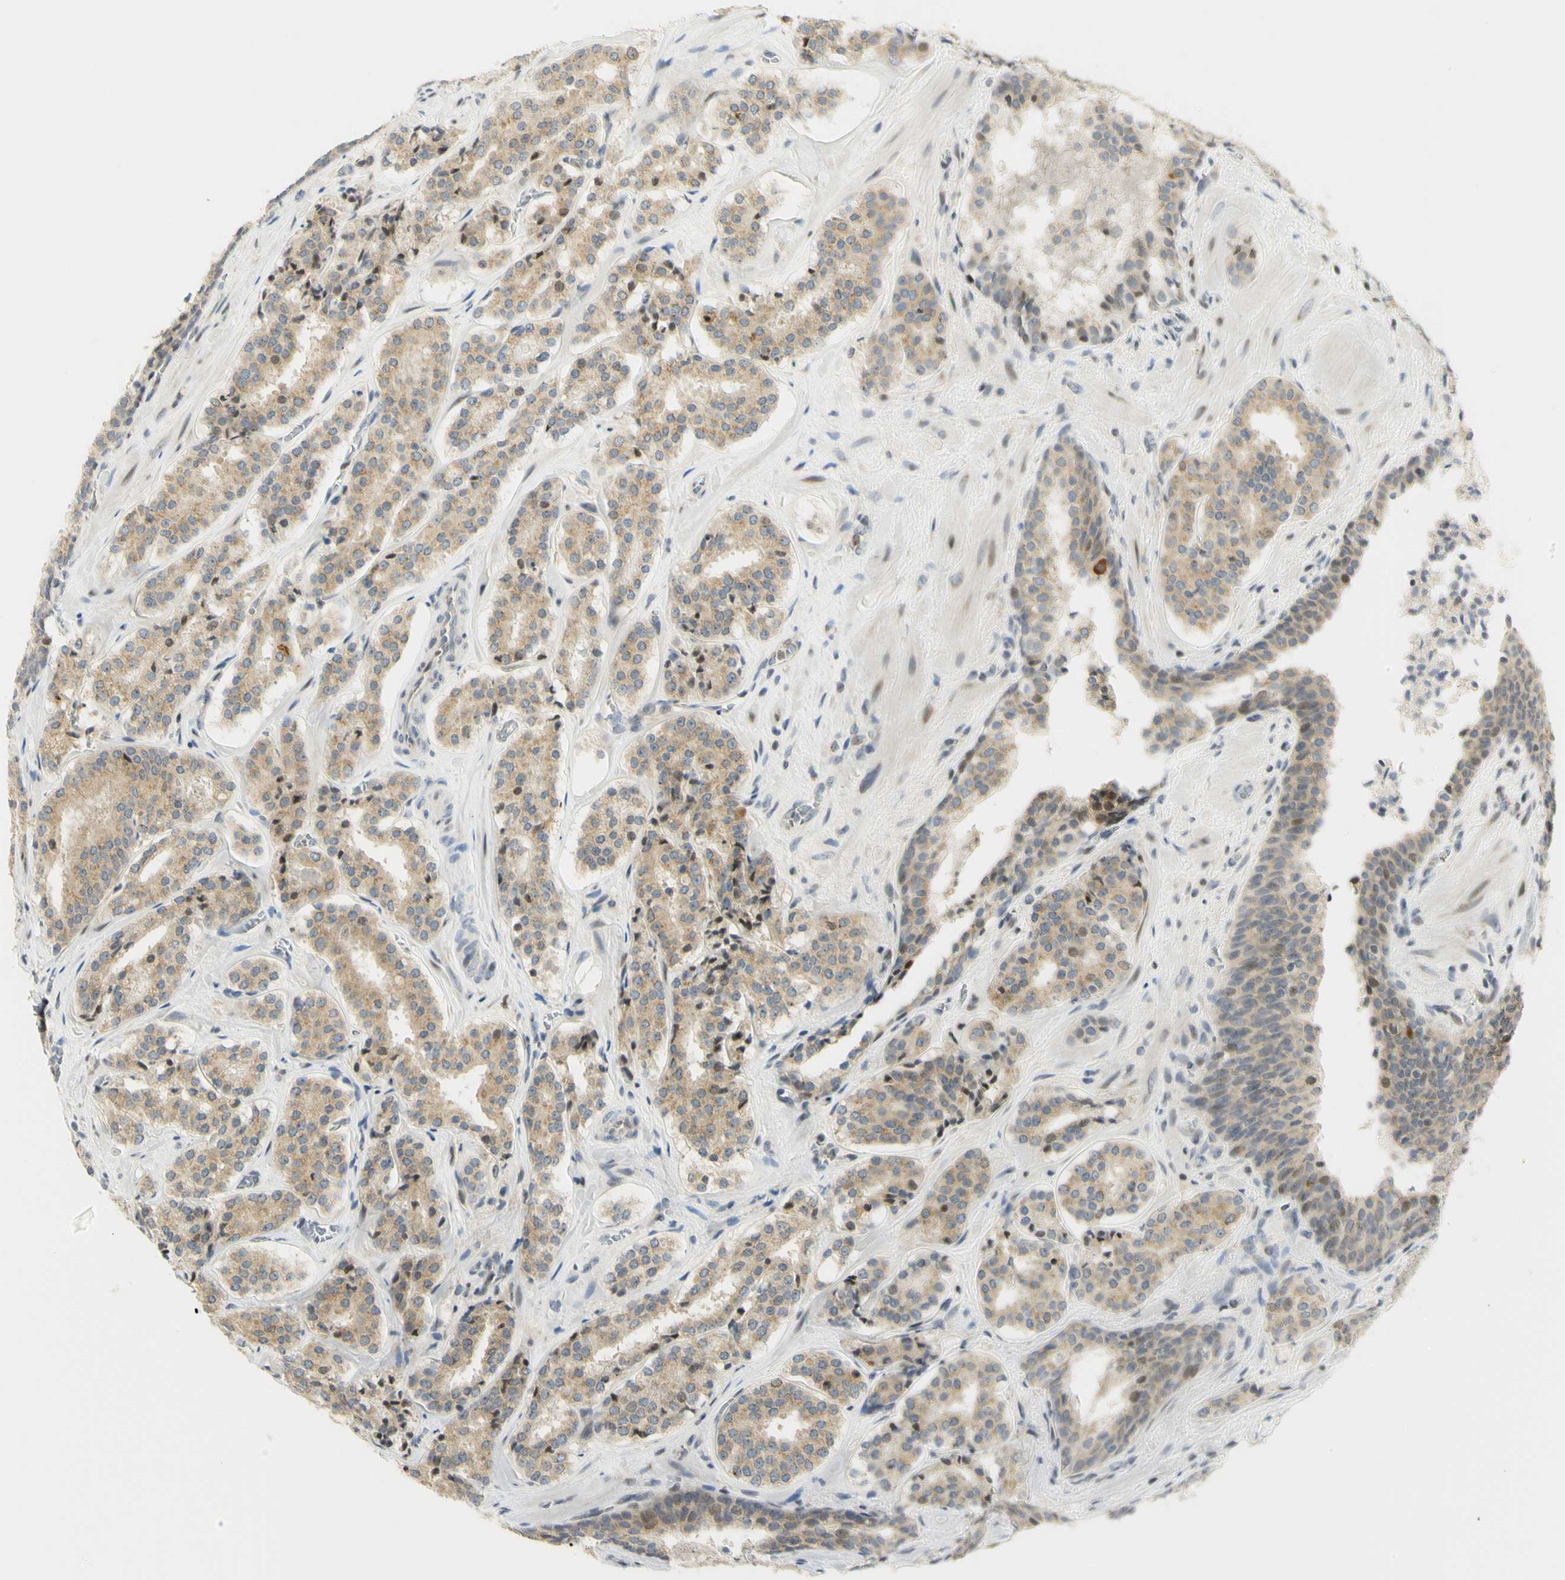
{"staining": {"intensity": "moderate", "quantity": ">75%", "location": "cytoplasmic/membranous,nuclear"}, "tissue": "prostate cancer", "cell_type": "Tumor cells", "image_type": "cancer", "snomed": [{"axis": "morphology", "description": "Adenocarcinoma, High grade"}, {"axis": "topography", "description": "Prostate"}], "caption": "High-power microscopy captured an IHC image of prostate cancer (high-grade adenocarcinoma), revealing moderate cytoplasmic/membranous and nuclear expression in about >75% of tumor cells.", "gene": "KIF11", "patient": {"sex": "male", "age": 60}}